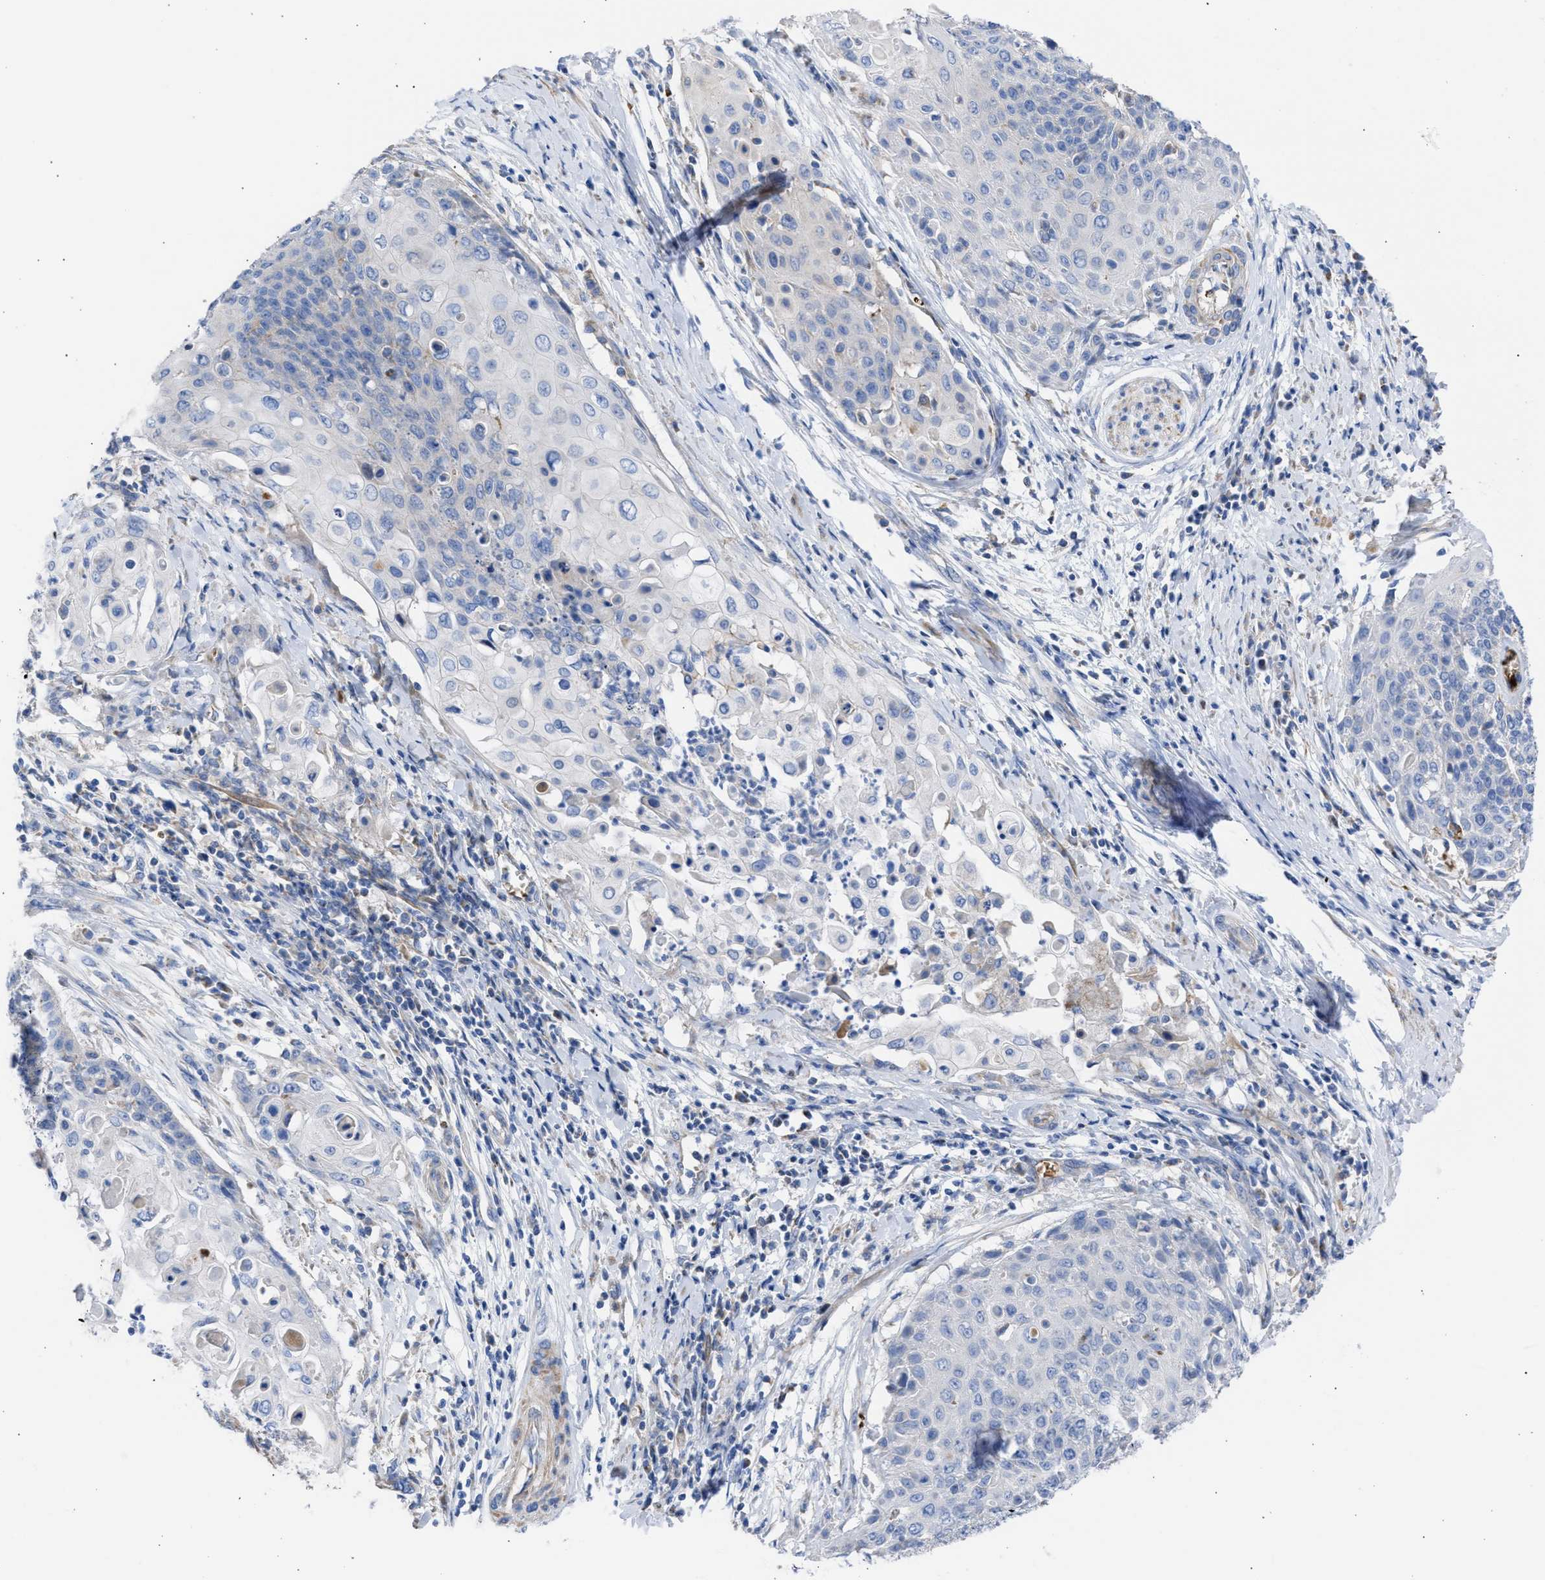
{"staining": {"intensity": "weak", "quantity": "<25%", "location": "cytoplasmic/membranous"}, "tissue": "cervical cancer", "cell_type": "Tumor cells", "image_type": "cancer", "snomed": [{"axis": "morphology", "description": "Squamous cell carcinoma, NOS"}, {"axis": "topography", "description": "Cervix"}], "caption": "A high-resolution micrograph shows immunohistochemistry staining of cervical cancer (squamous cell carcinoma), which demonstrates no significant expression in tumor cells. (Stains: DAB IHC with hematoxylin counter stain, Microscopy: brightfield microscopy at high magnification).", "gene": "BTG3", "patient": {"sex": "female", "age": 39}}